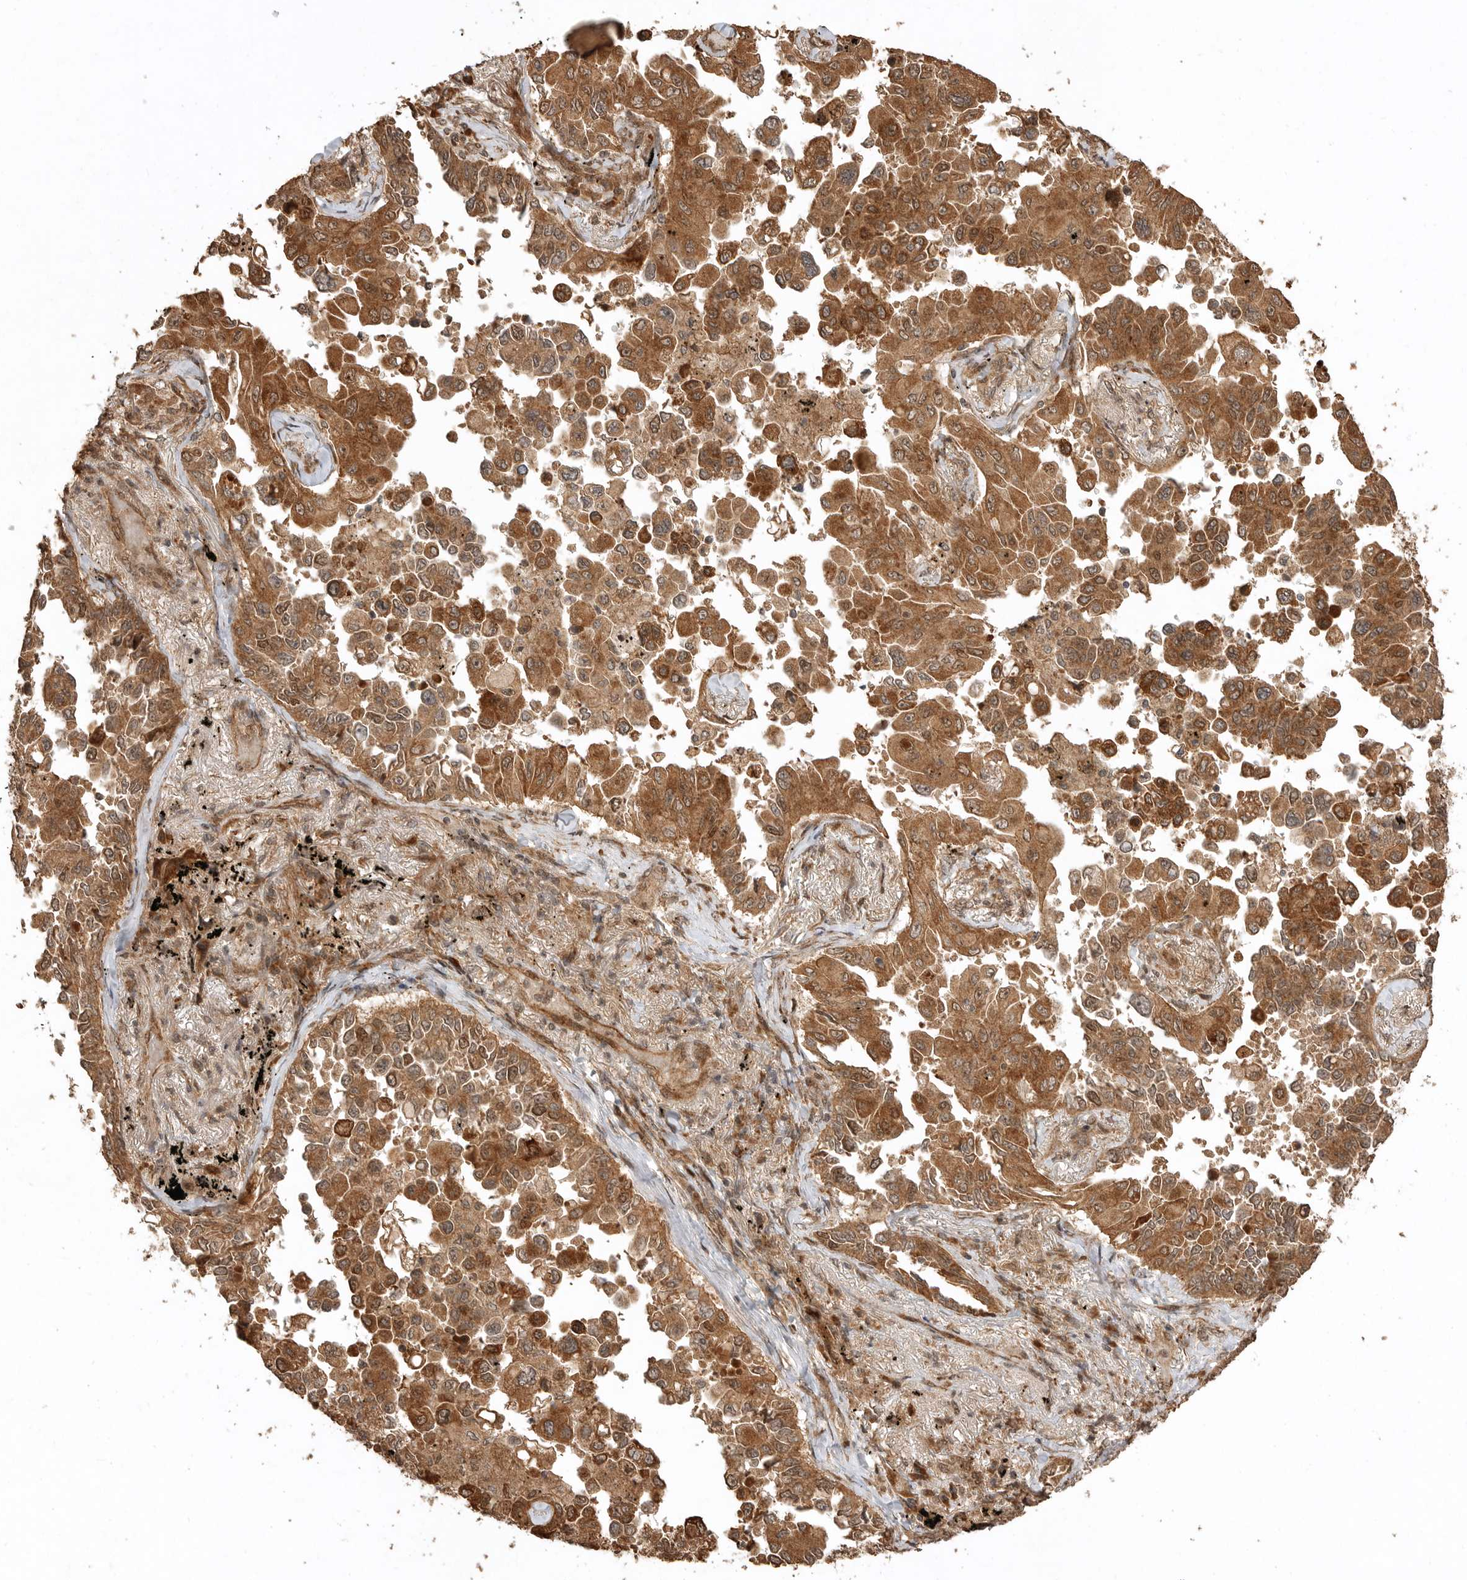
{"staining": {"intensity": "moderate", "quantity": ">75%", "location": "cytoplasmic/membranous"}, "tissue": "lung cancer", "cell_type": "Tumor cells", "image_type": "cancer", "snomed": [{"axis": "morphology", "description": "Adenocarcinoma, NOS"}, {"axis": "topography", "description": "Lung"}], "caption": "DAB immunohistochemical staining of human lung cancer demonstrates moderate cytoplasmic/membranous protein positivity in approximately >75% of tumor cells.", "gene": "BOC", "patient": {"sex": "female", "age": 67}}